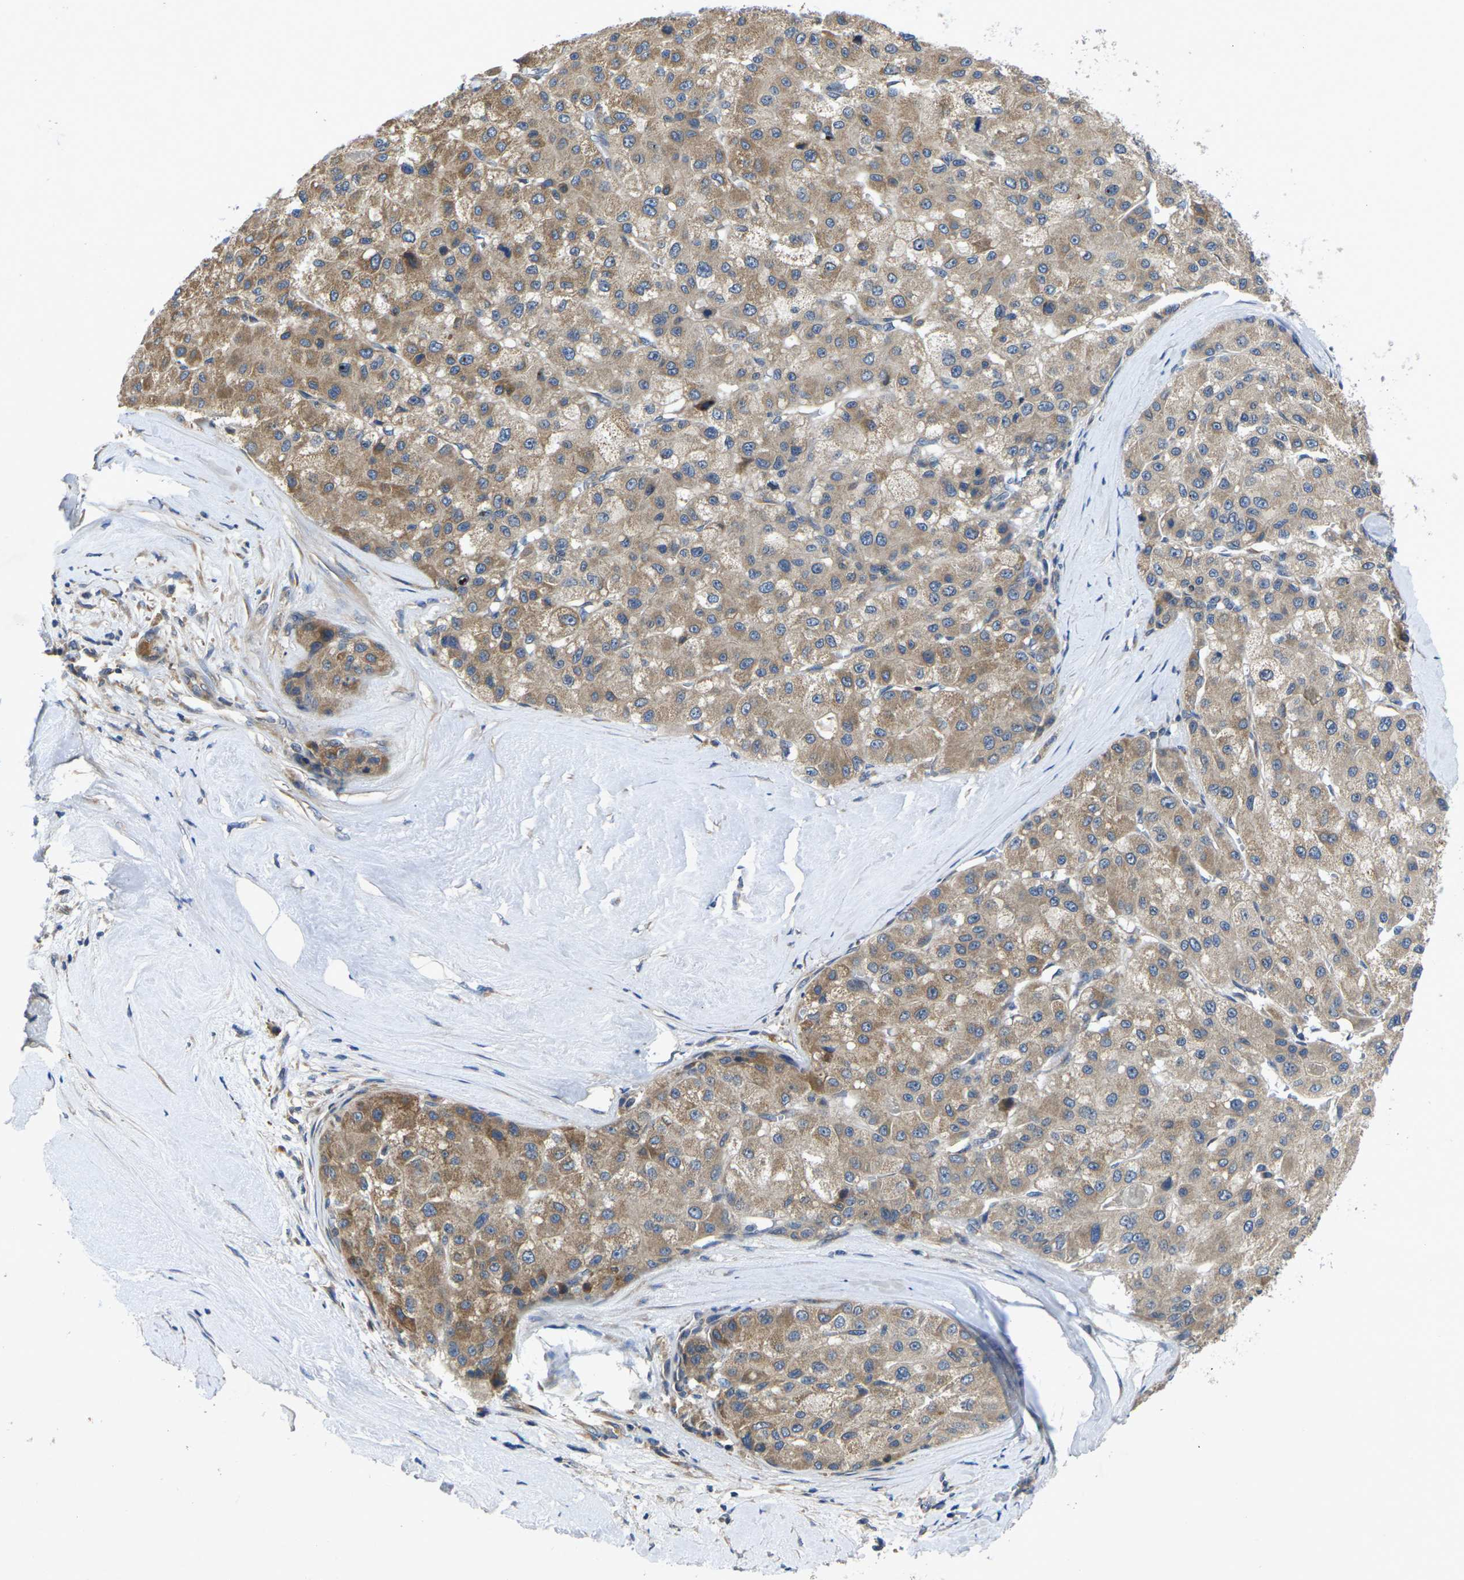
{"staining": {"intensity": "moderate", "quantity": "25%-75%", "location": "cytoplasmic/membranous"}, "tissue": "liver cancer", "cell_type": "Tumor cells", "image_type": "cancer", "snomed": [{"axis": "morphology", "description": "Carcinoma, Hepatocellular, NOS"}, {"axis": "topography", "description": "Liver"}], "caption": "This is an image of IHC staining of hepatocellular carcinoma (liver), which shows moderate expression in the cytoplasmic/membranous of tumor cells.", "gene": "KIF1B", "patient": {"sex": "male", "age": 80}}